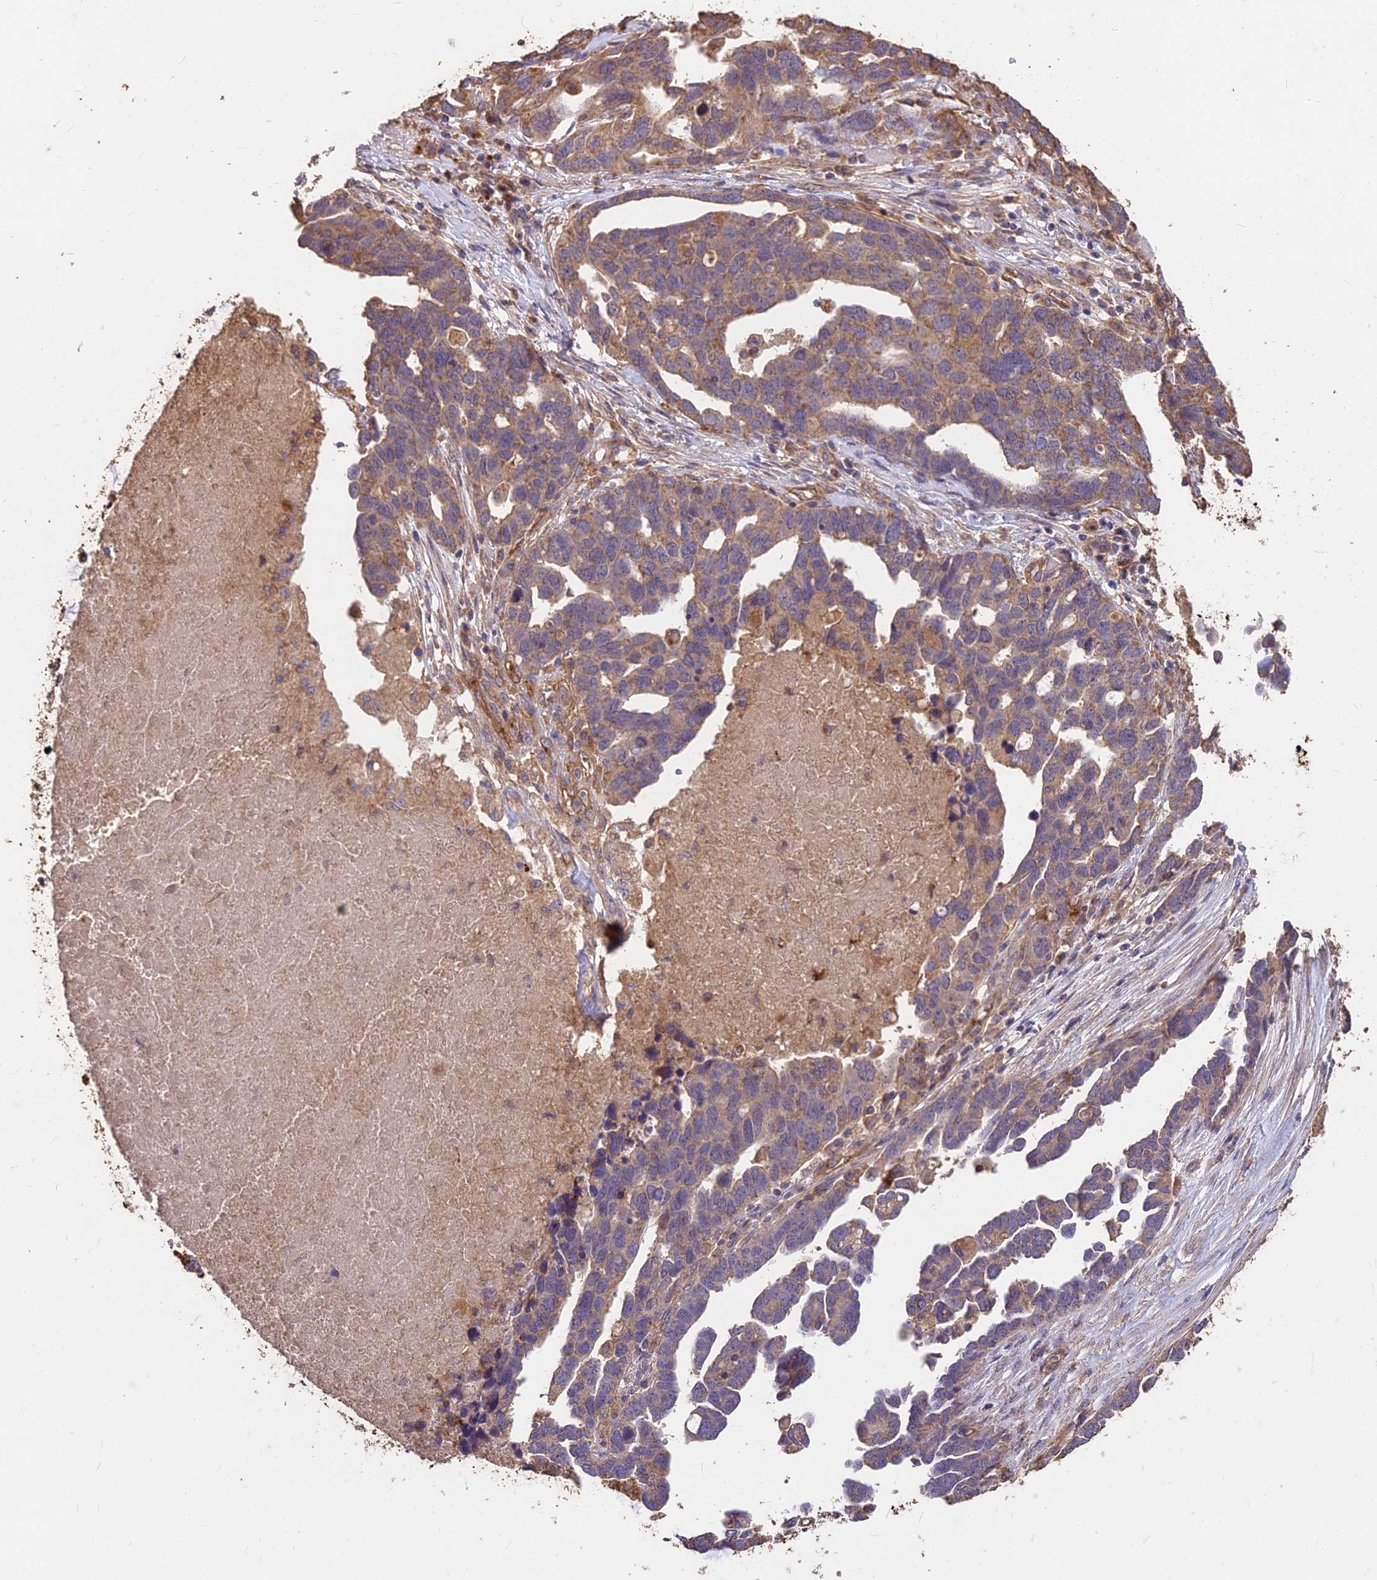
{"staining": {"intensity": "moderate", "quantity": "25%-75%", "location": "cytoplasmic/membranous"}, "tissue": "ovarian cancer", "cell_type": "Tumor cells", "image_type": "cancer", "snomed": [{"axis": "morphology", "description": "Cystadenocarcinoma, serous, NOS"}, {"axis": "topography", "description": "Ovary"}], "caption": "DAB immunohistochemical staining of human serous cystadenocarcinoma (ovarian) shows moderate cytoplasmic/membranous protein positivity in approximately 25%-75% of tumor cells.", "gene": "CEMIP2", "patient": {"sex": "female", "age": 54}}